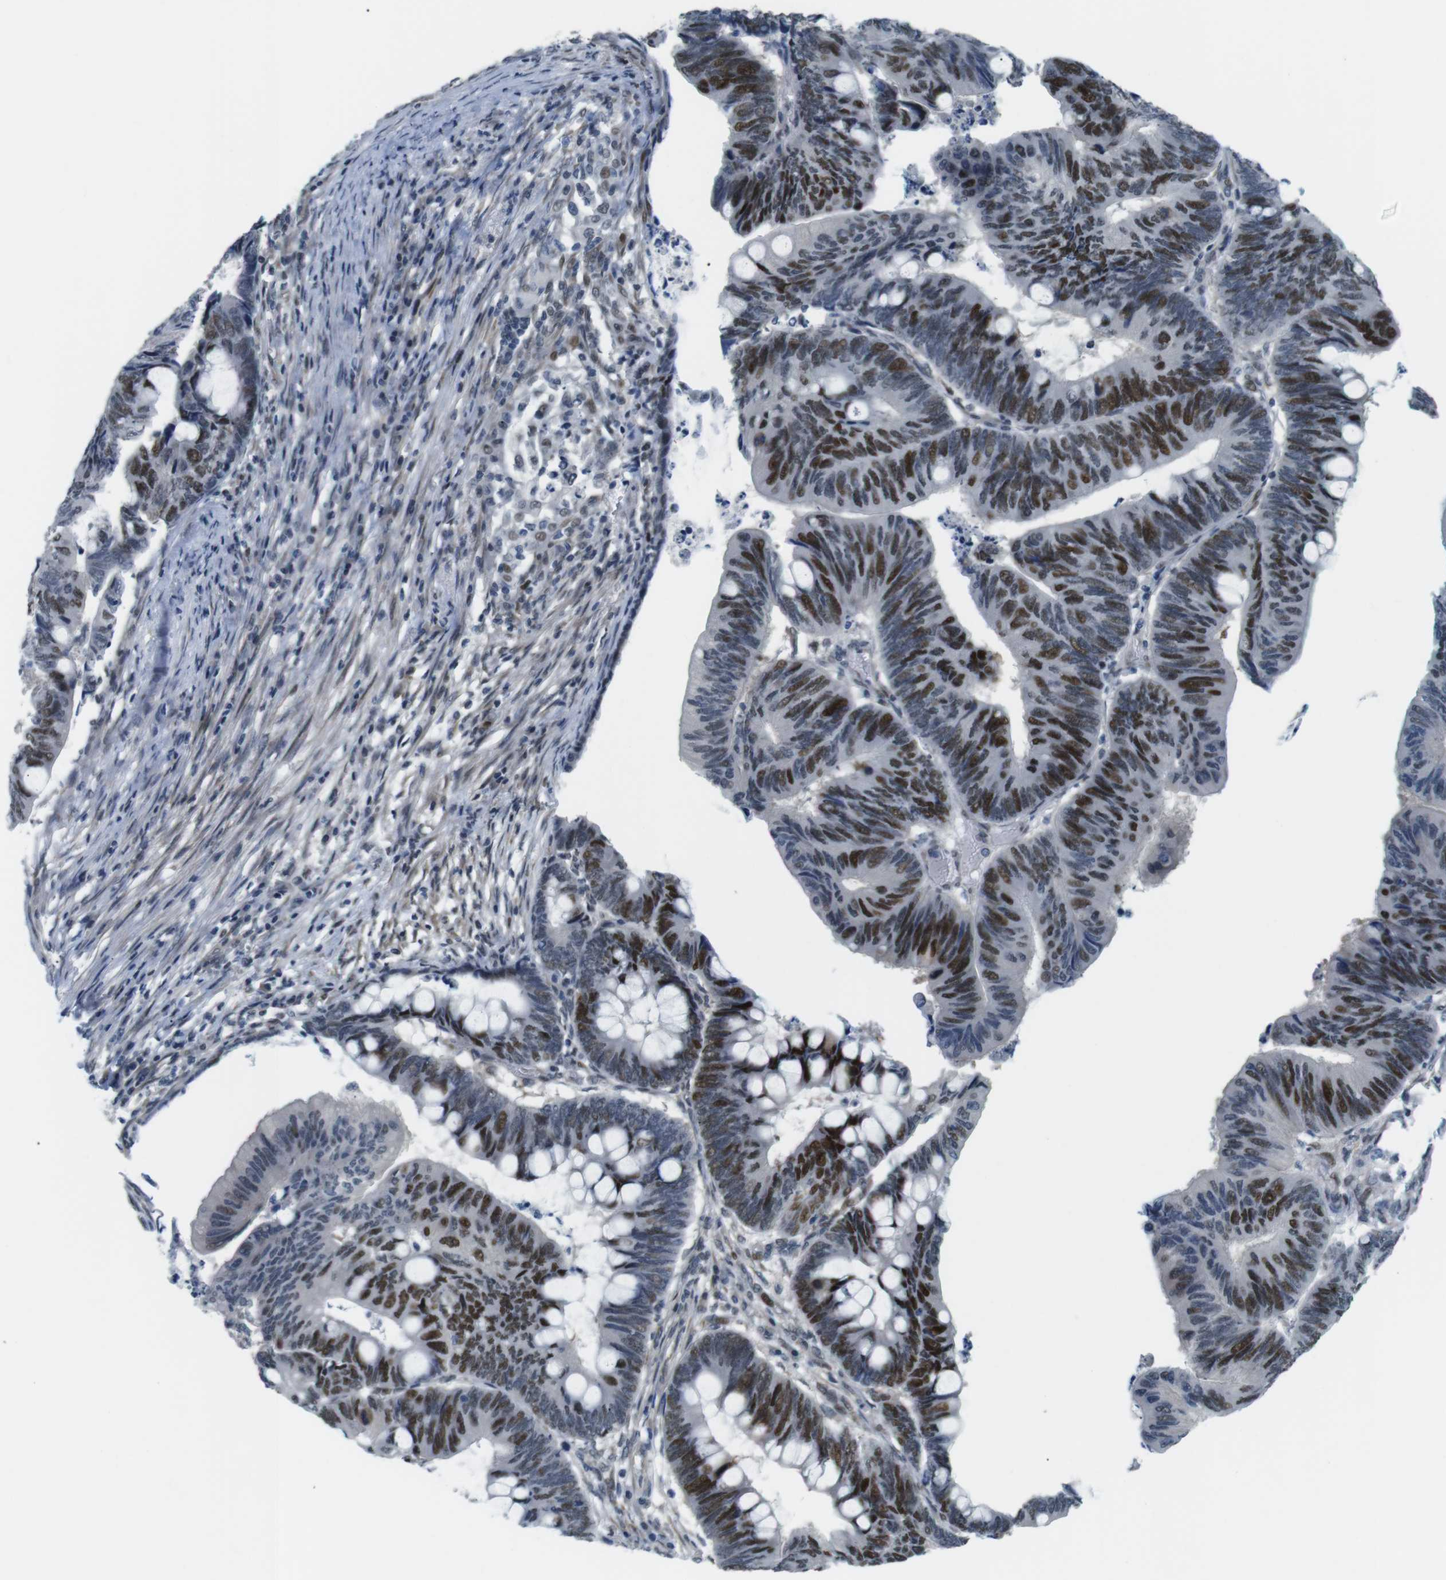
{"staining": {"intensity": "strong", "quantity": "25%-75%", "location": "nuclear"}, "tissue": "colorectal cancer", "cell_type": "Tumor cells", "image_type": "cancer", "snomed": [{"axis": "morphology", "description": "Normal tissue, NOS"}, {"axis": "morphology", "description": "Adenocarcinoma, NOS"}, {"axis": "topography", "description": "Rectum"}, {"axis": "topography", "description": "Peripheral nerve tissue"}], "caption": "Strong nuclear protein positivity is identified in approximately 25%-75% of tumor cells in colorectal adenocarcinoma.", "gene": "SMCO2", "patient": {"sex": "male", "age": 92}}